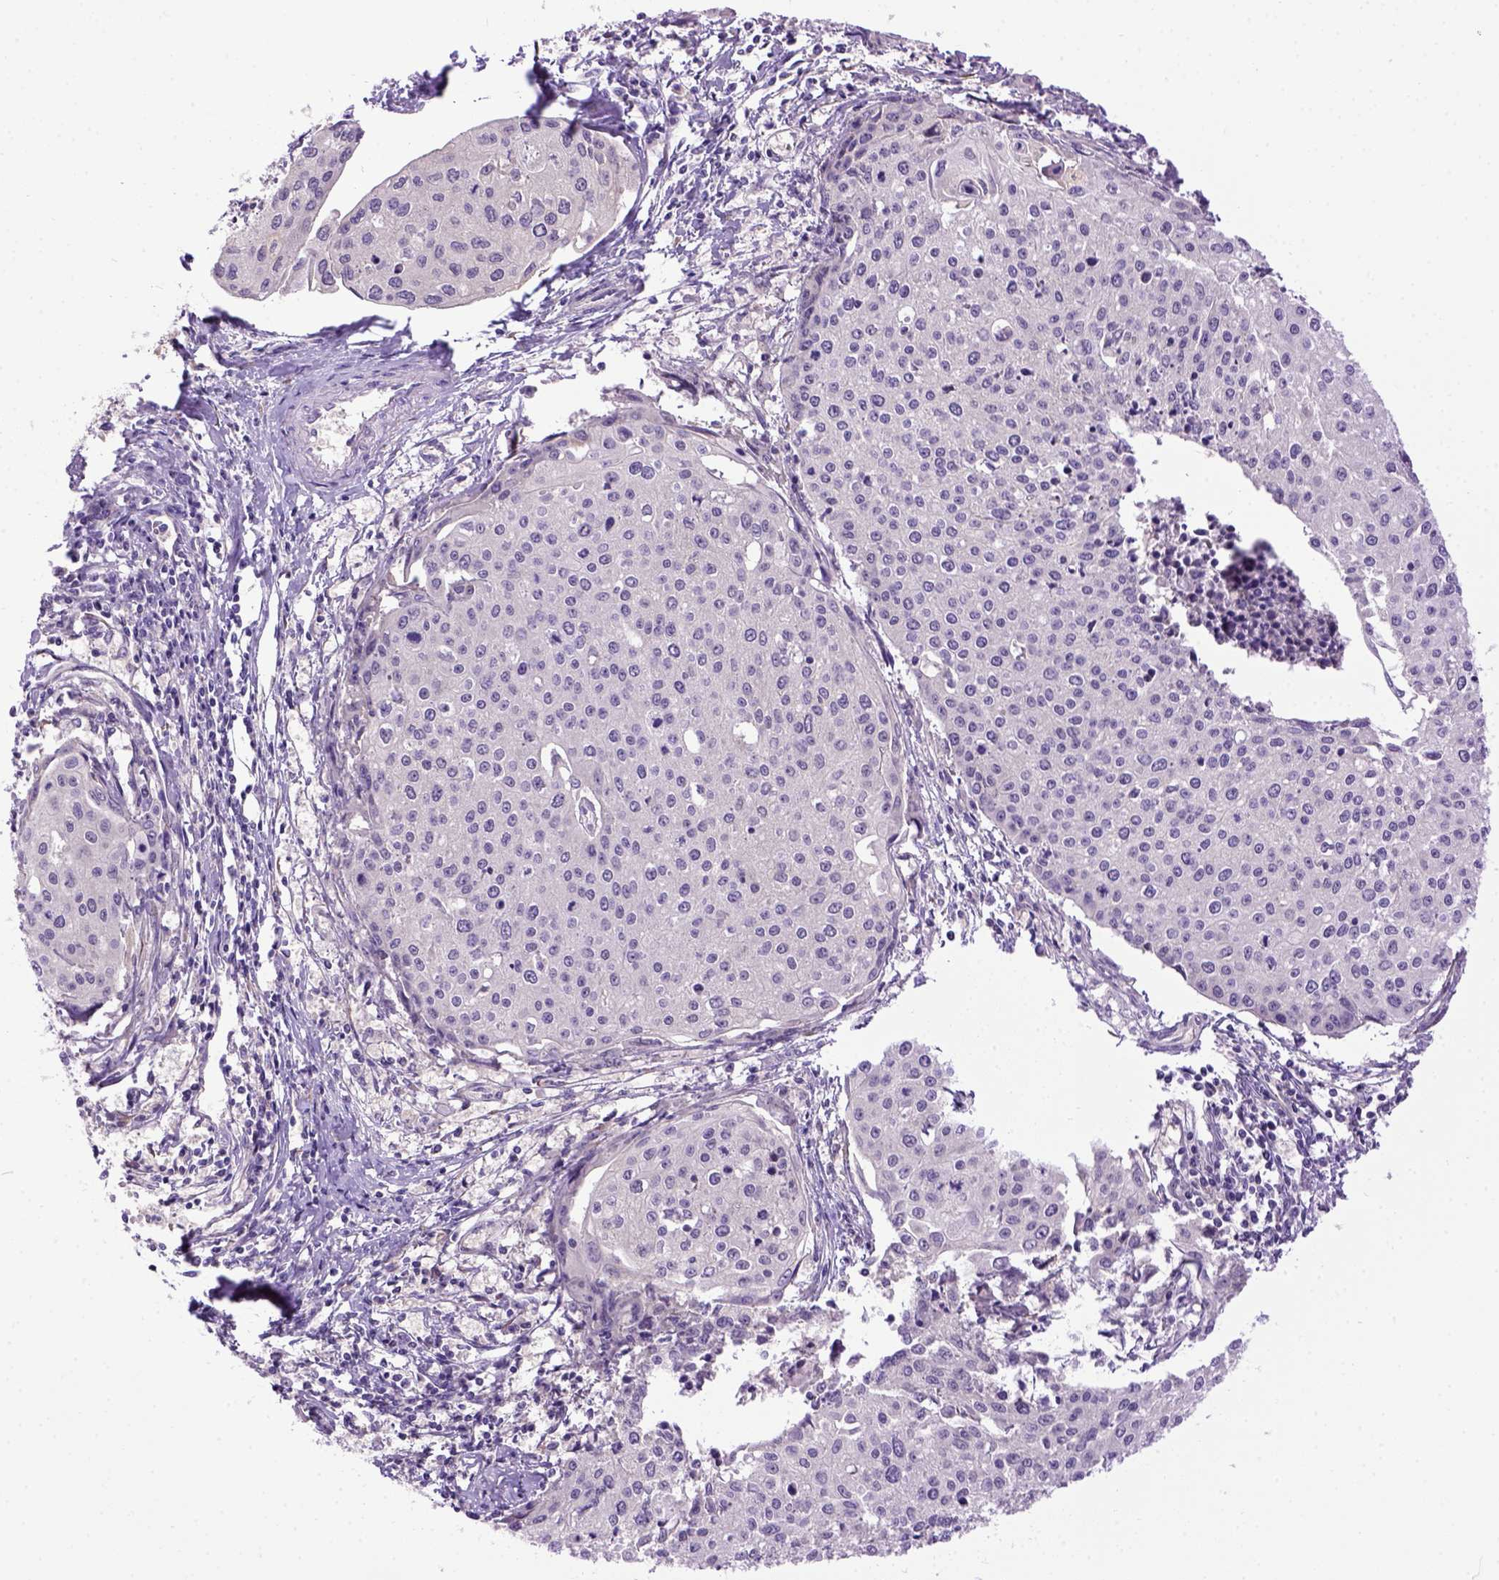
{"staining": {"intensity": "negative", "quantity": "none", "location": "none"}, "tissue": "cervical cancer", "cell_type": "Tumor cells", "image_type": "cancer", "snomed": [{"axis": "morphology", "description": "Squamous cell carcinoma, NOS"}, {"axis": "topography", "description": "Cervix"}], "caption": "Immunohistochemistry (IHC) image of neoplastic tissue: human cervical cancer (squamous cell carcinoma) stained with DAB exhibits no significant protein expression in tumor cells.", "gene": "NEK5", "patient": {"sex": "female", "age": 38}}